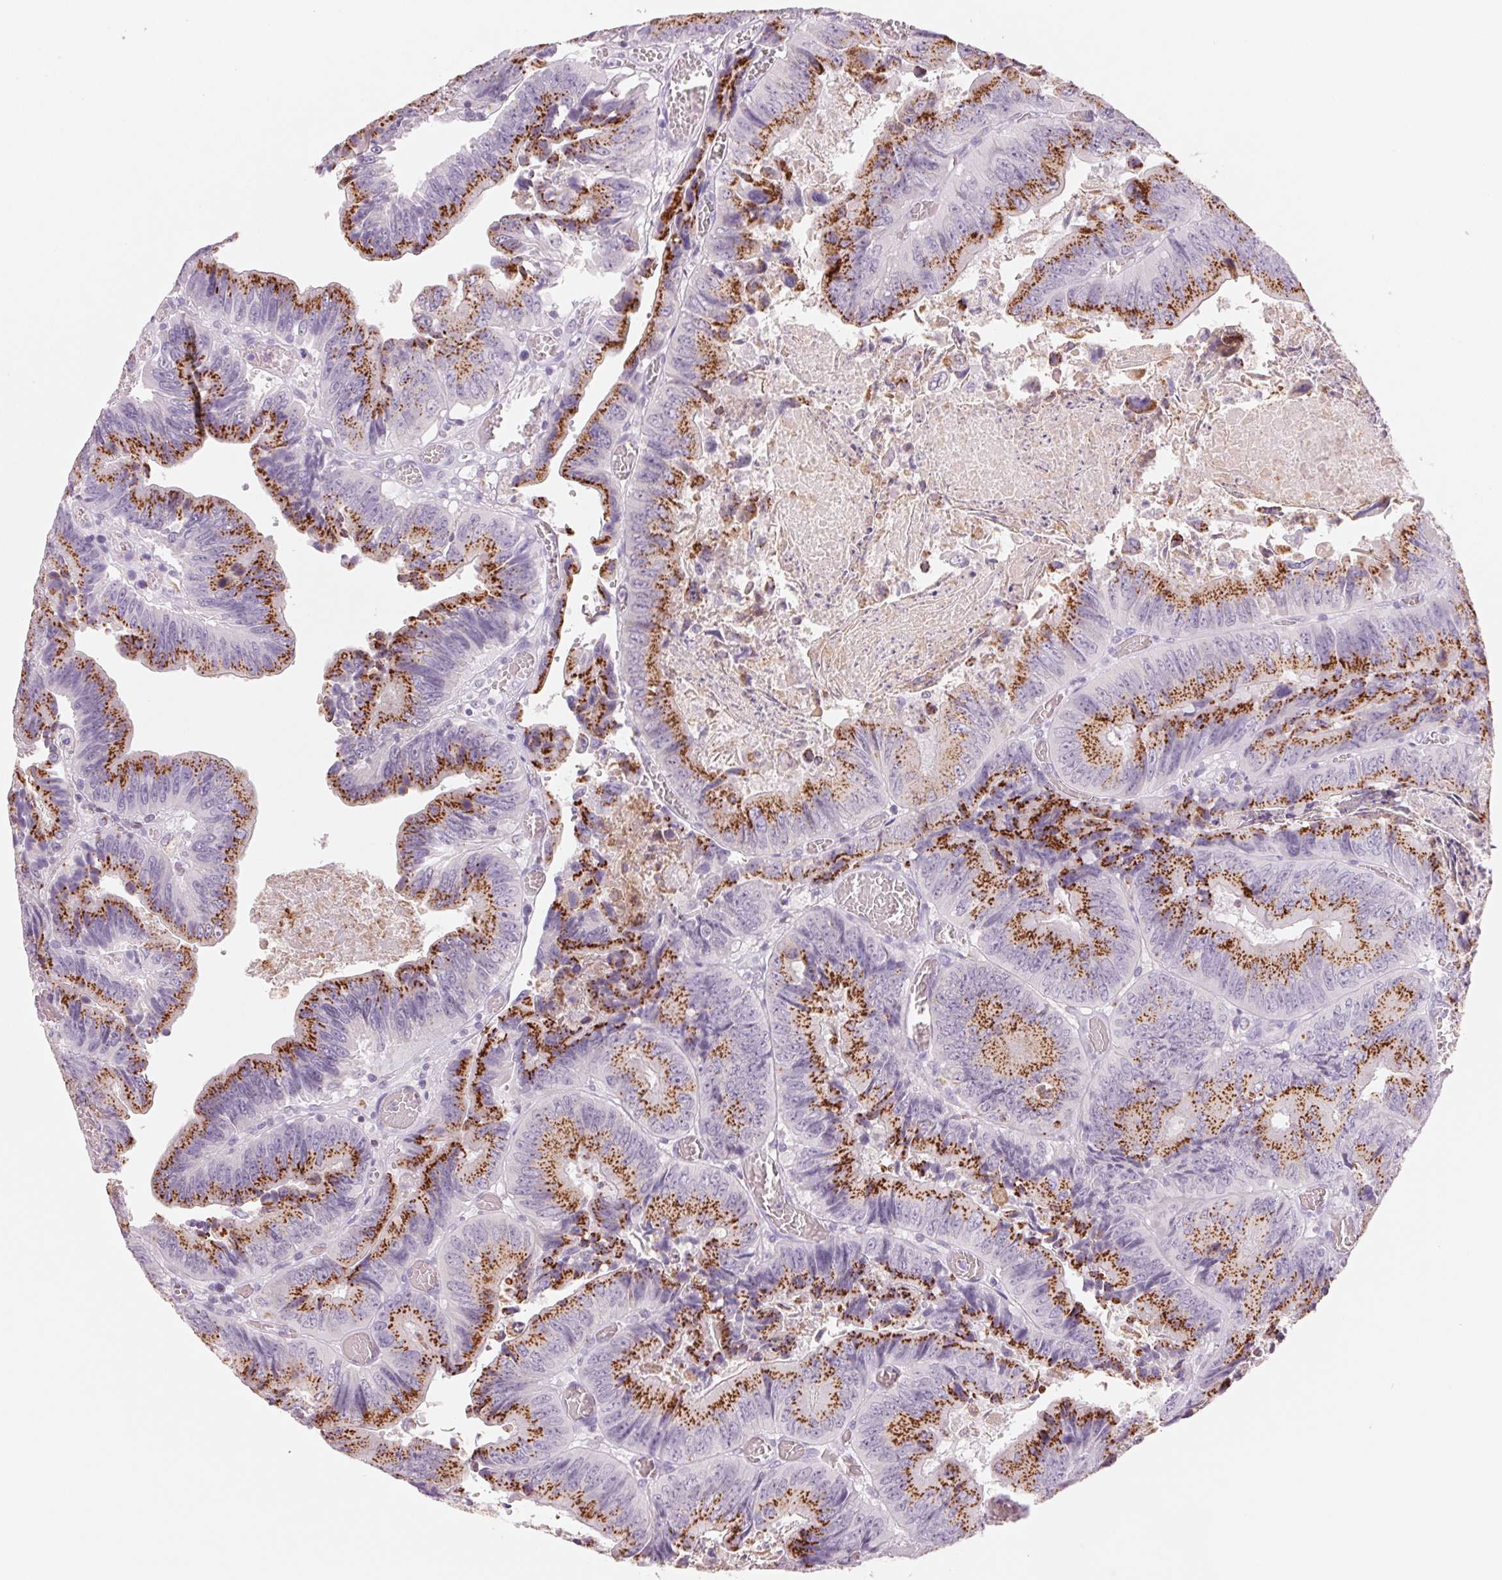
{"staining": {"intensity": "strong", "quantity": ">75%", "location": "cytoplasmic/membranous"}, "tissue": "colorectal cancer", "cell_type": "Tumor cells", "image_type": "cancer", "snomed": [{"axis": "morphology", "description": "Adenocarcinoma, NOS"}, {"axis": "topography", "description": "Colon"}], "caption": "Human colorectal cancer stained for a protein (brown) reveals strong cytoplasmic/membranous positive expression in approximately >75% of tumor cells.", "gene": "GALNT7", "patient": {"sex": "female", "age": 84}}